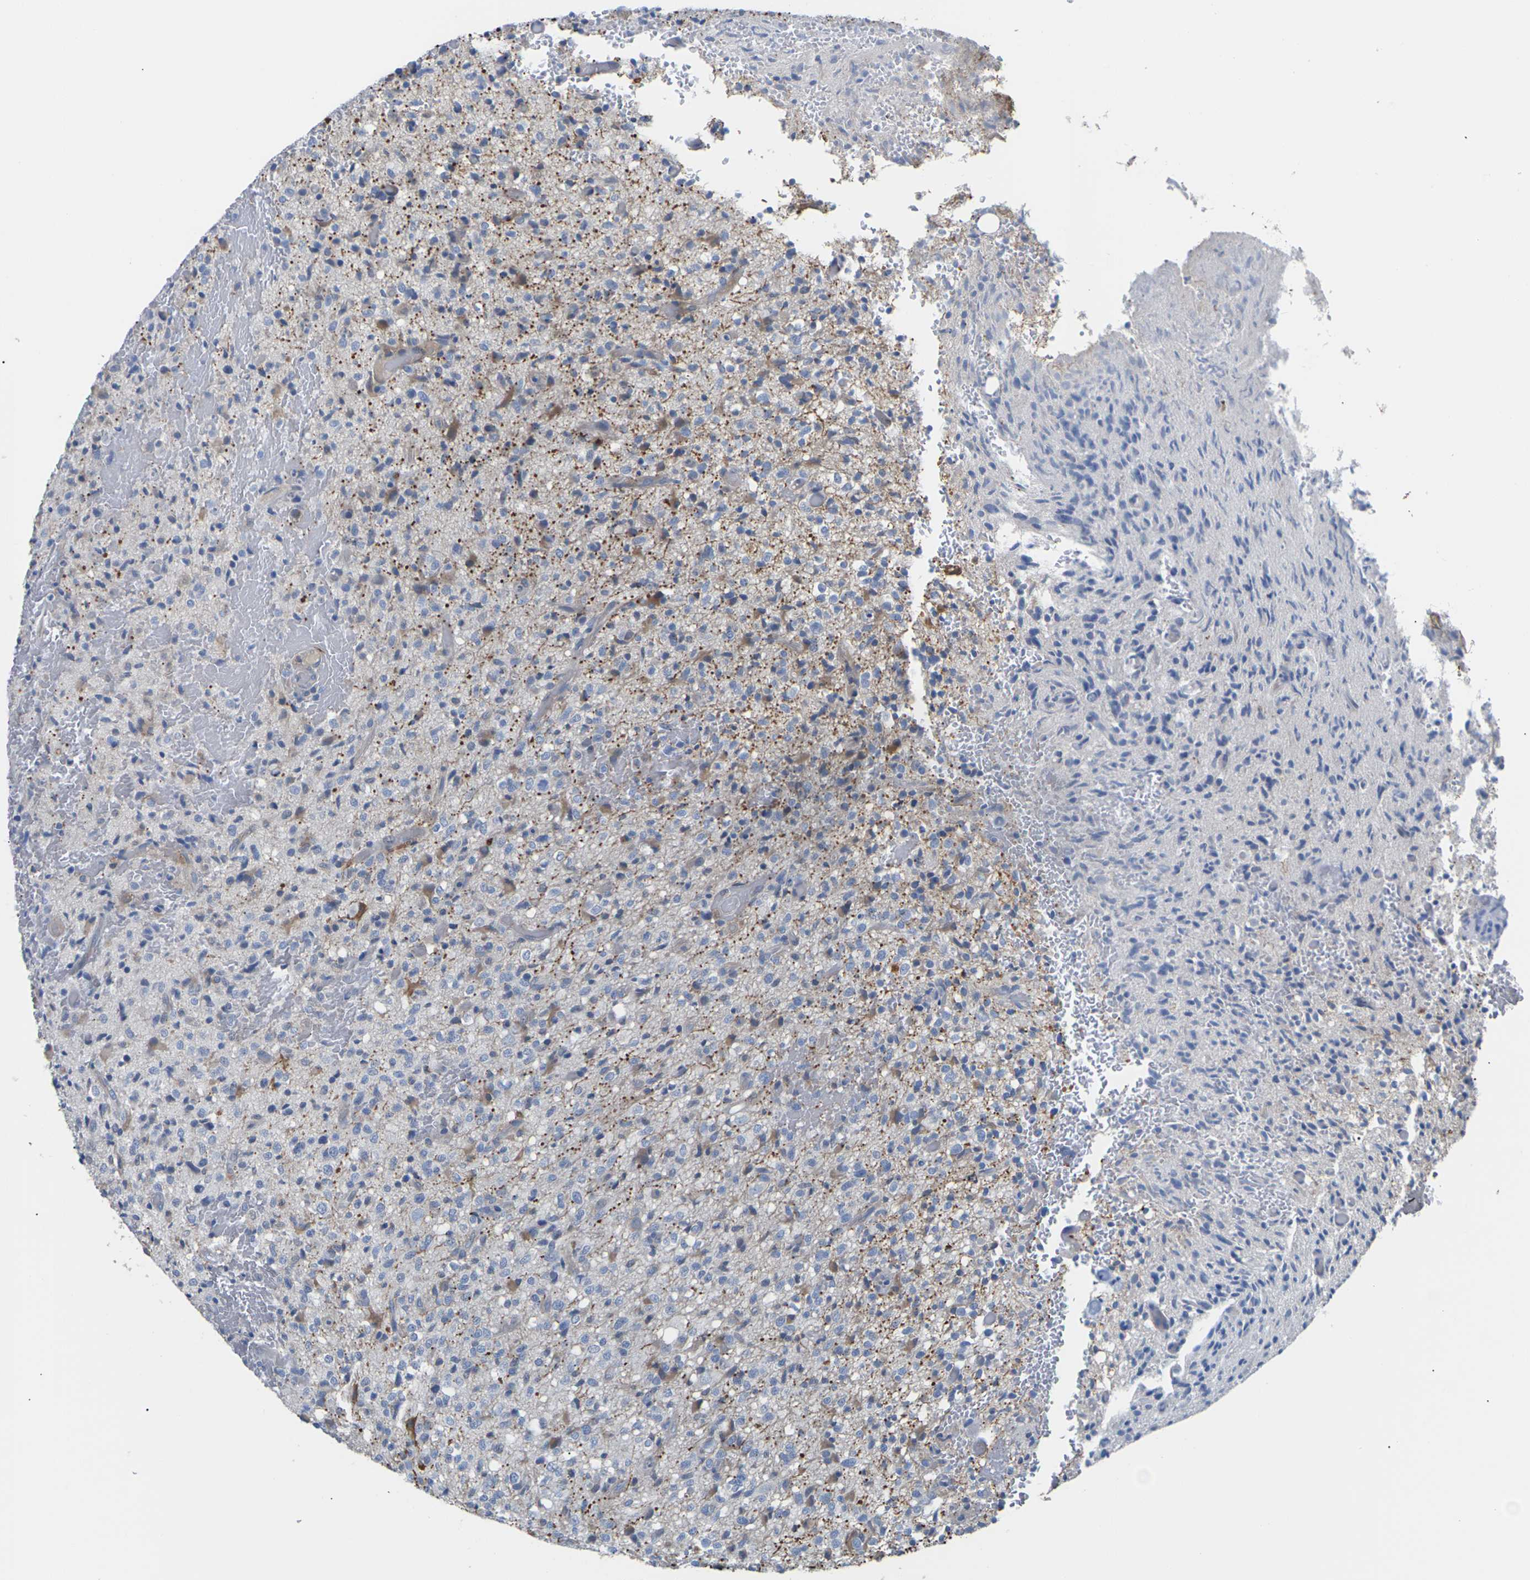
{"staining": {"intensity": "negative", "quantity": "none", "location": "none"}, "tissue": "glioma", "cell_type": "Tumor cells", "image_type": "cancer", "snomed": [{"axis": "morphology", "description": "Glioma, malignant, High grade"}, {"axis": "topography", "description": "Brain"}], "caption": "This histopathology image is of glioma stained with immunohistochemistry (IHC) to label a protein in brown with the nuclei are counter-stained blue. There is no positivity in tumor cells.", "gene": "TMCO4", "patient": {"sex": "male", "age": 71}}